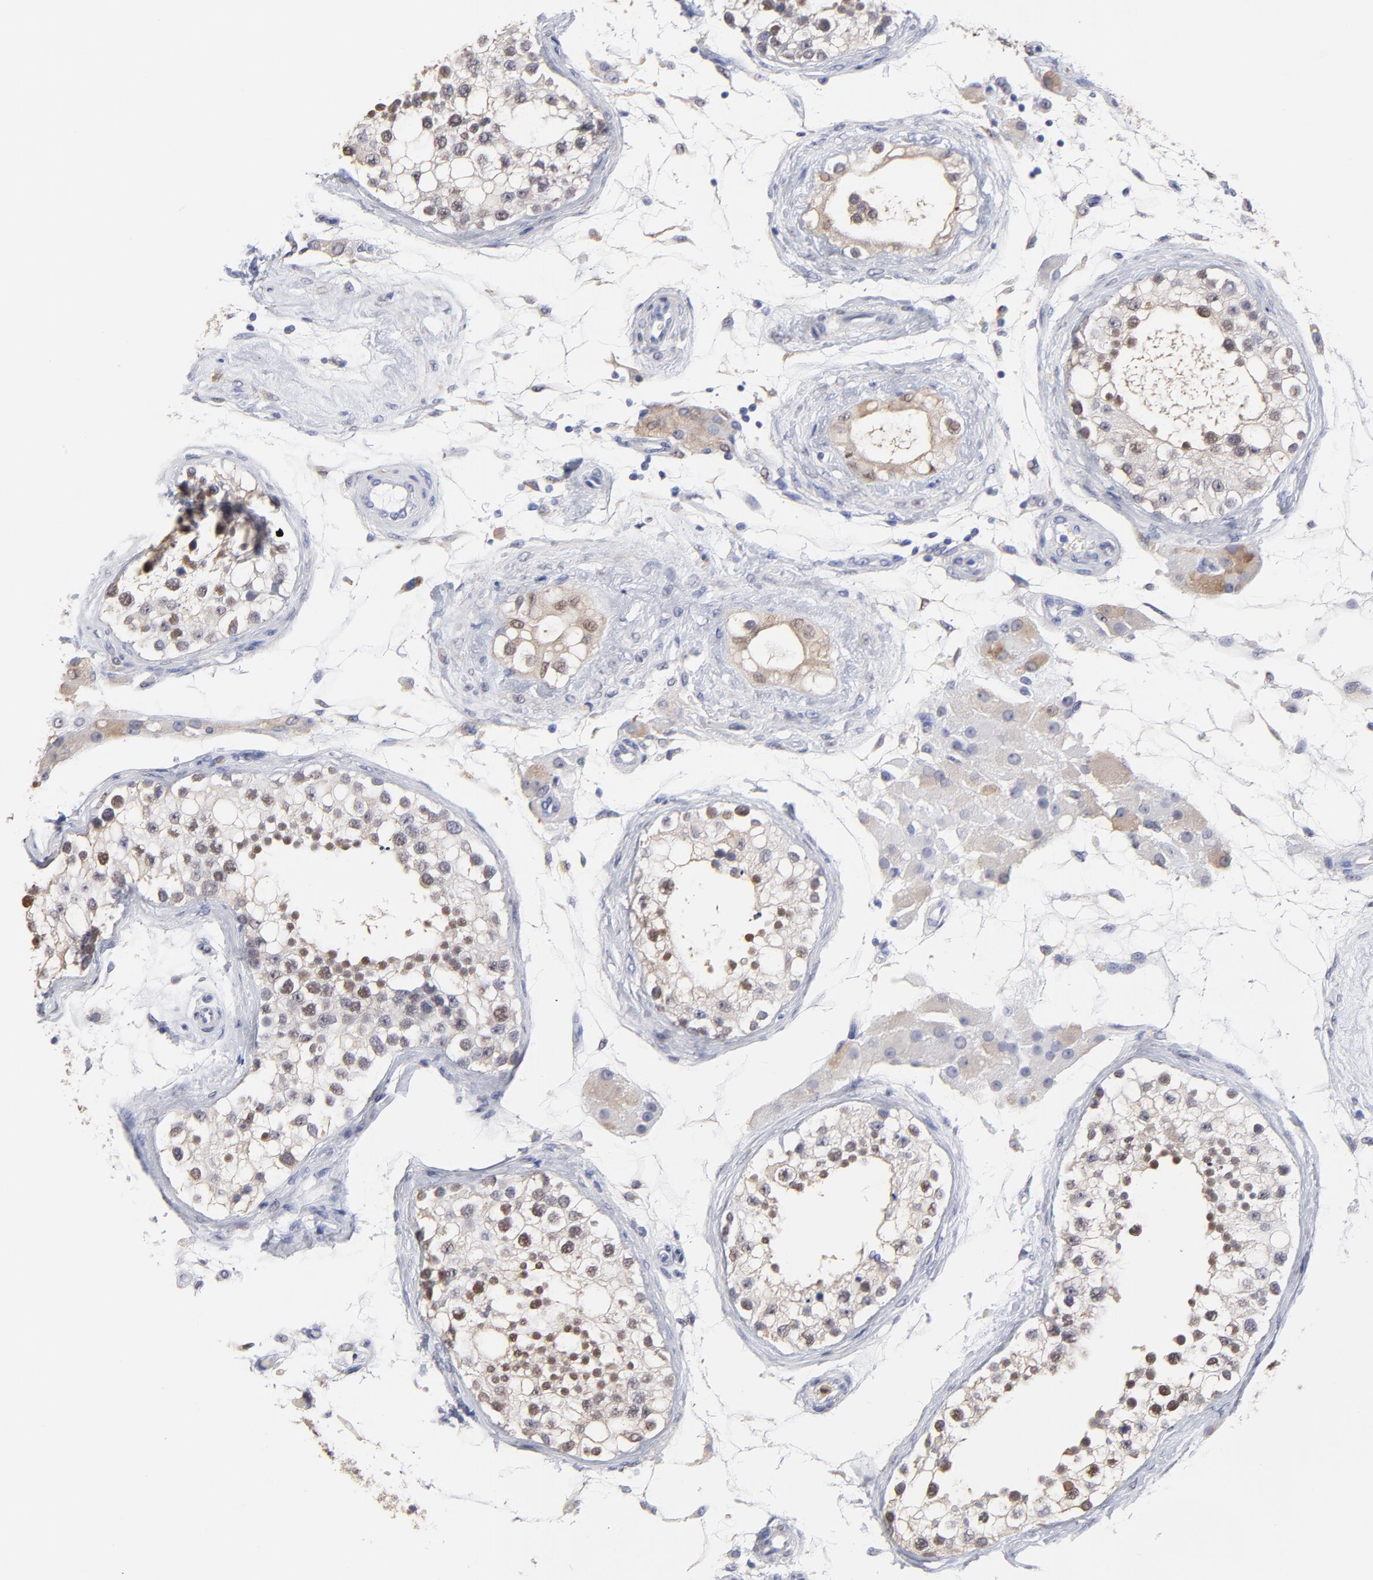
{"staining": {"intensity": "moderate", "quantity": "25%-75%", "location": "nuclear"}, "tissue": "testis", "cell_type": "Cells in seminiferous ducts", "image_type": "normal", "snomed": [{"axis": "morphology", "description": "Normal tissue, NOS"}, {"axis": "topography", "description": "Testis"}], "caption": "This micrograph reveals IHC staining of unremarkable testis, with medium moderate nuclear positivity in about 25%-75% of cells in seminiferous ducts.", "gene": "SMARCA1", "patient": {"sex": "male", "age": 68}}